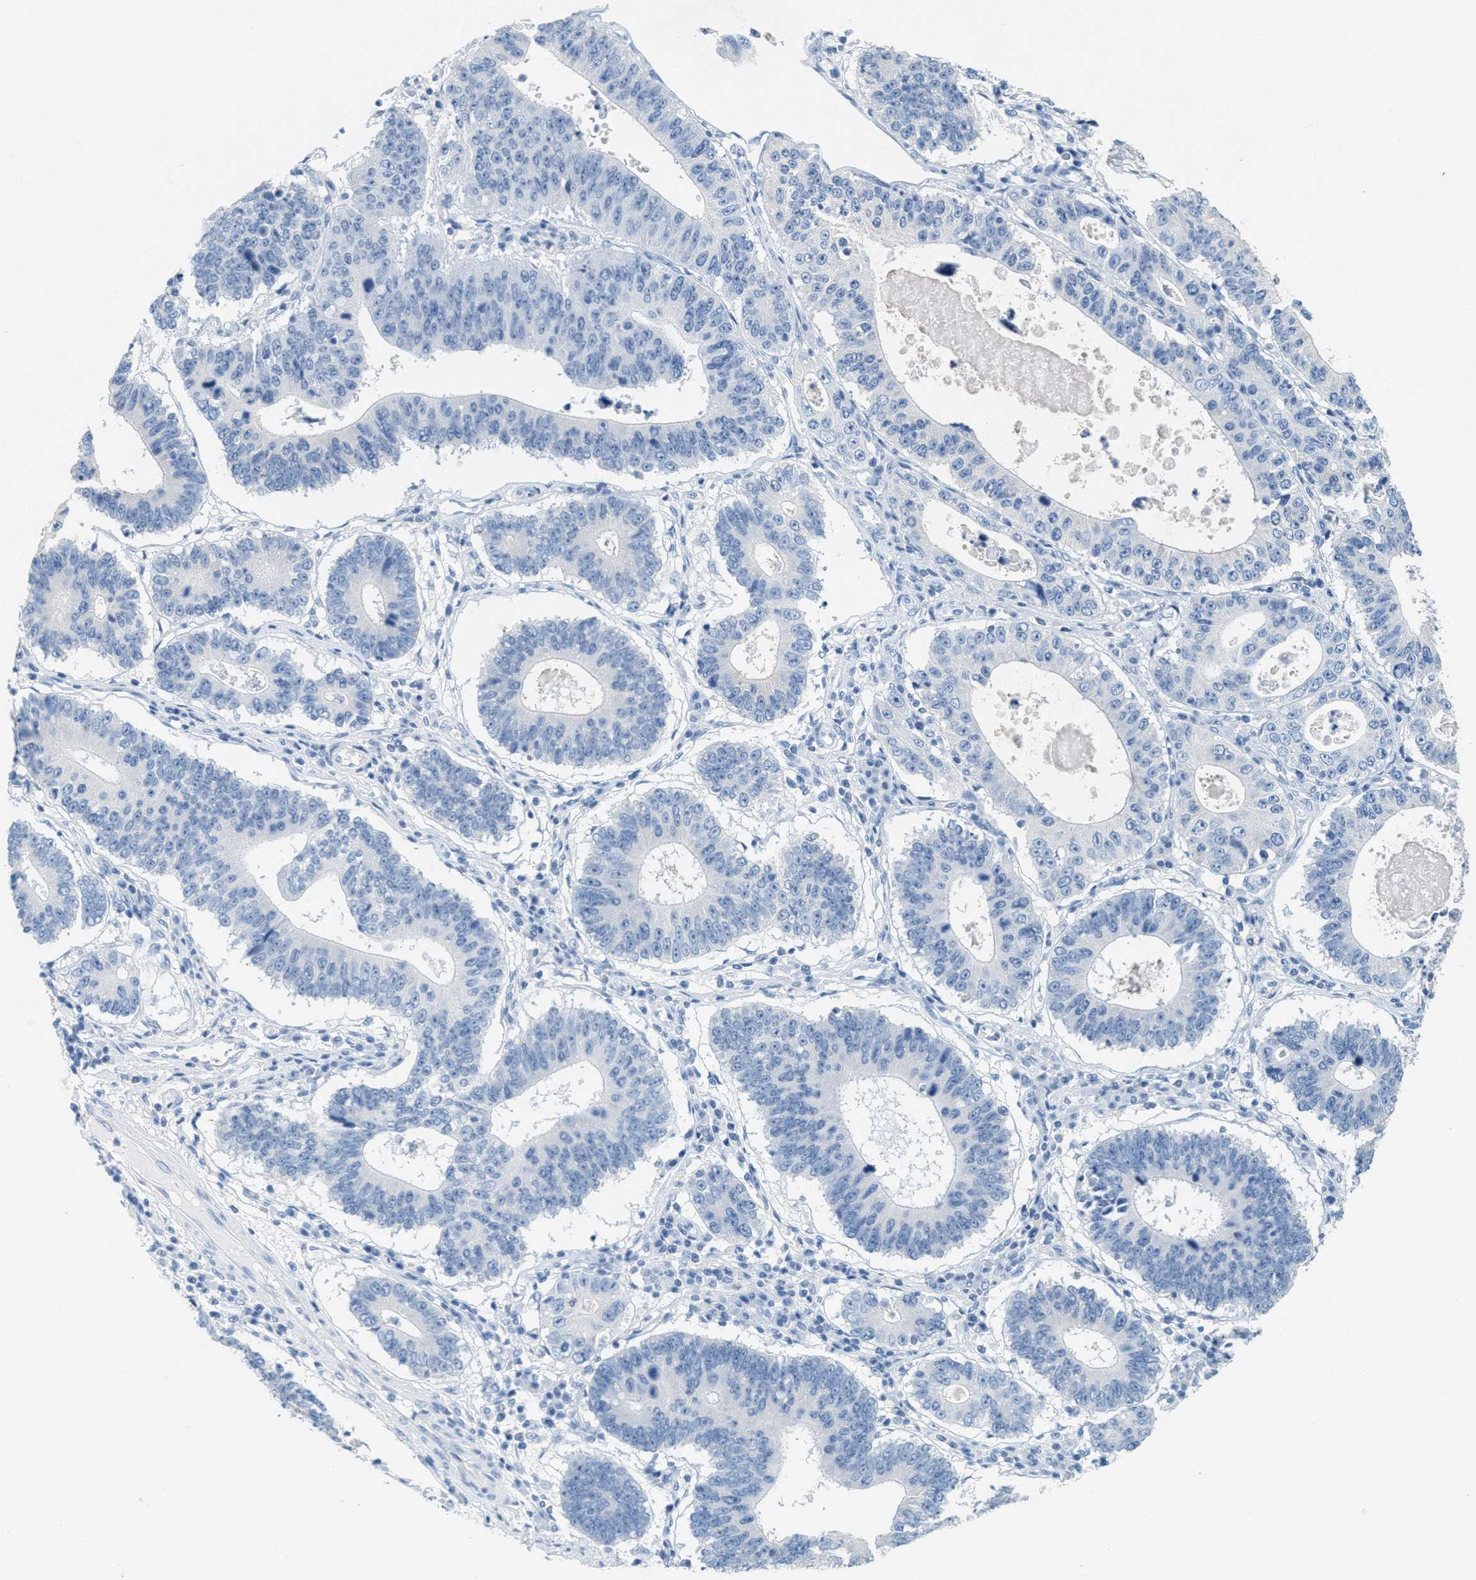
{"staining": {"intensity": "negative", "quantity": "none", "location": "none"}, "tissue": "stomach cancer", "cell_type": "Tumor cells", "image_type": "cancer", "snomed": [{"axis": "morphology", "description": "Adenocarcinoma, NOS"}, {"axis": "topography", "description": "Stomach"}], "caption": "Immunohistochemistry (IHC) image of neoplastic tissue: human stomach adenocarcinoma stained with DAB (3,3'-diaminobenzidine) reveals no significant protein expression in tumor cells.", "gene": "GPM6A", "patient": {"sex": "male", "age": 59}}